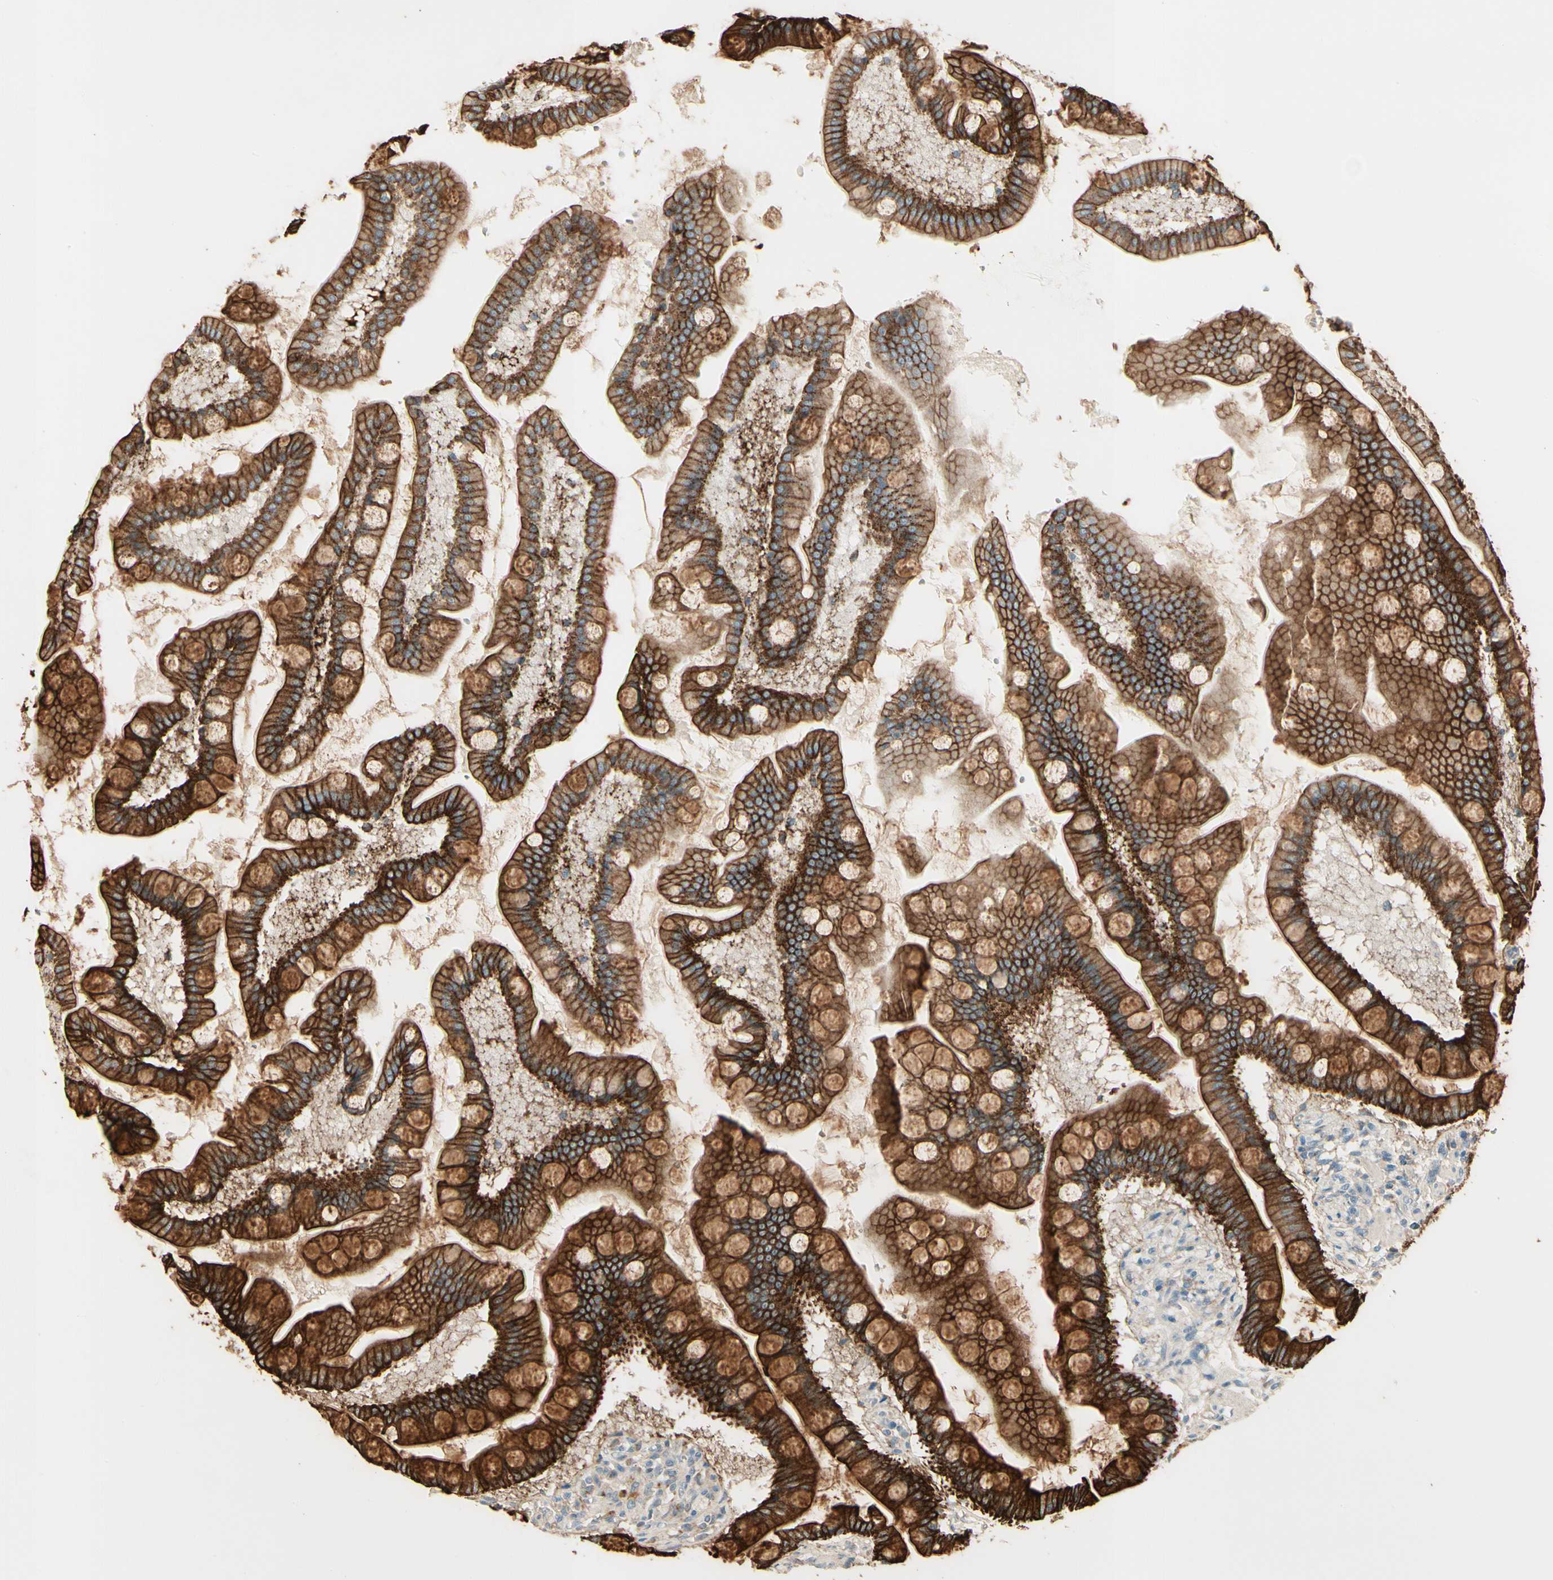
{"staining": {"intensity": "strong", "quantity": ">75%", "location": "cytoplasmic/membranous"}, "tissue": "small intestine", "cell_type": "Glandular cells", "image_type": "normal", "snomed": [{"axis": "morphology", "description": "Normal tissue, NOS"}, {"axis": "topography", "description": "Small intestine"}], "caption": "IHC of benign human small intestine exhibits high levels of strong cytoplasmic/membranous staining in approximately >75% of glandular cells. (brown staining indicates protein expression, while blue staining denotes nuclei).", "gene": "SKIL", "patient": {"sex": "male", "age": 41}}